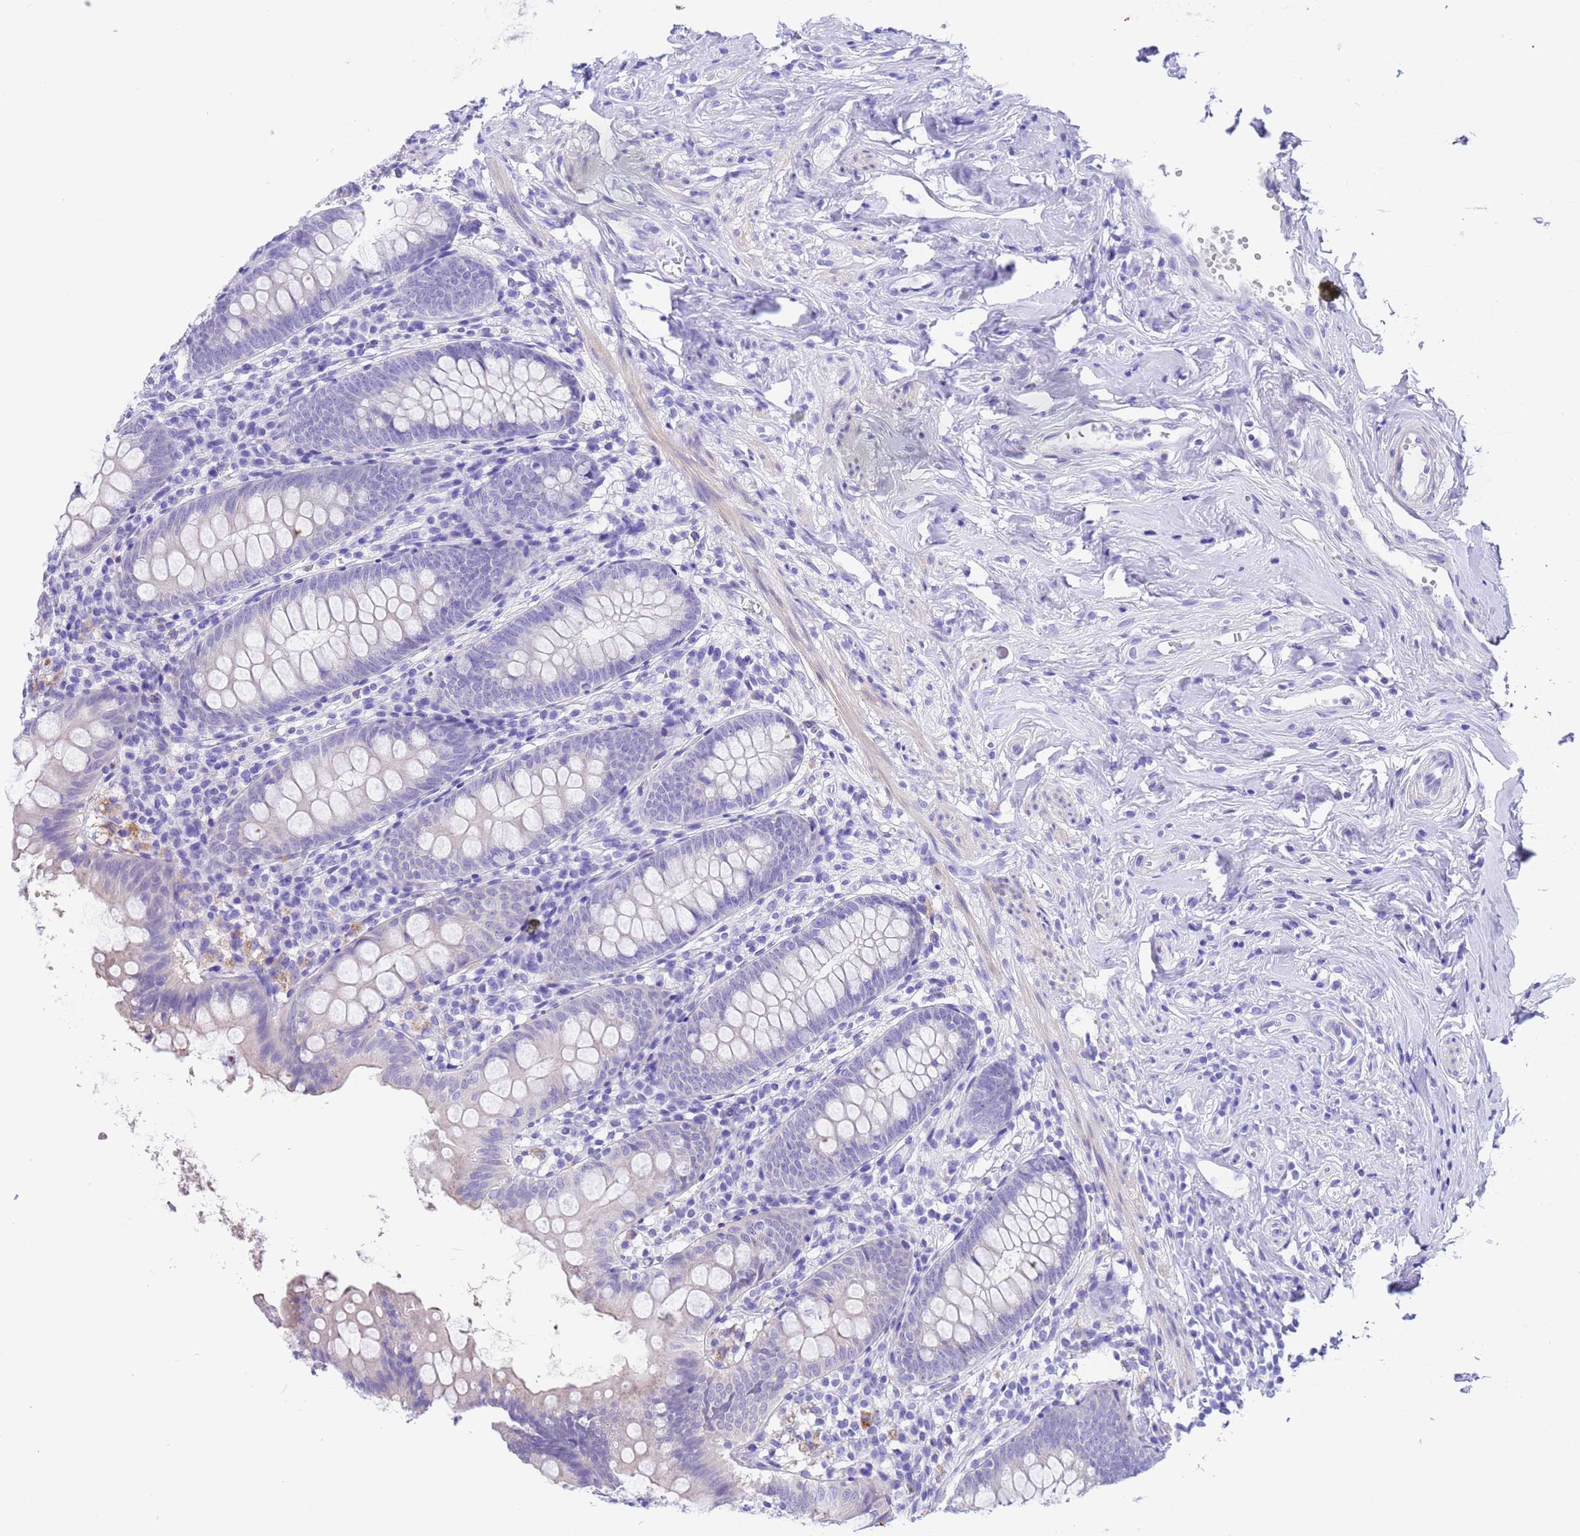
{"staining": {"intensity": "negative", "quantity": "none", "location": "none"}, "tissue": "appendix", "cell_type": "Glandular cells", "image_type": "normal", "snomed": [{"axis": "morphology", "description": "Normal tissue, NOS"}, {"axis": "topography", "description": "Appendix"}], "caption": "Benign appendix was stained to show a protein in brown. There is no significant expression in glandular cells.", "gene": "USP38", "patient": {"sex": "female", "age": 51}}